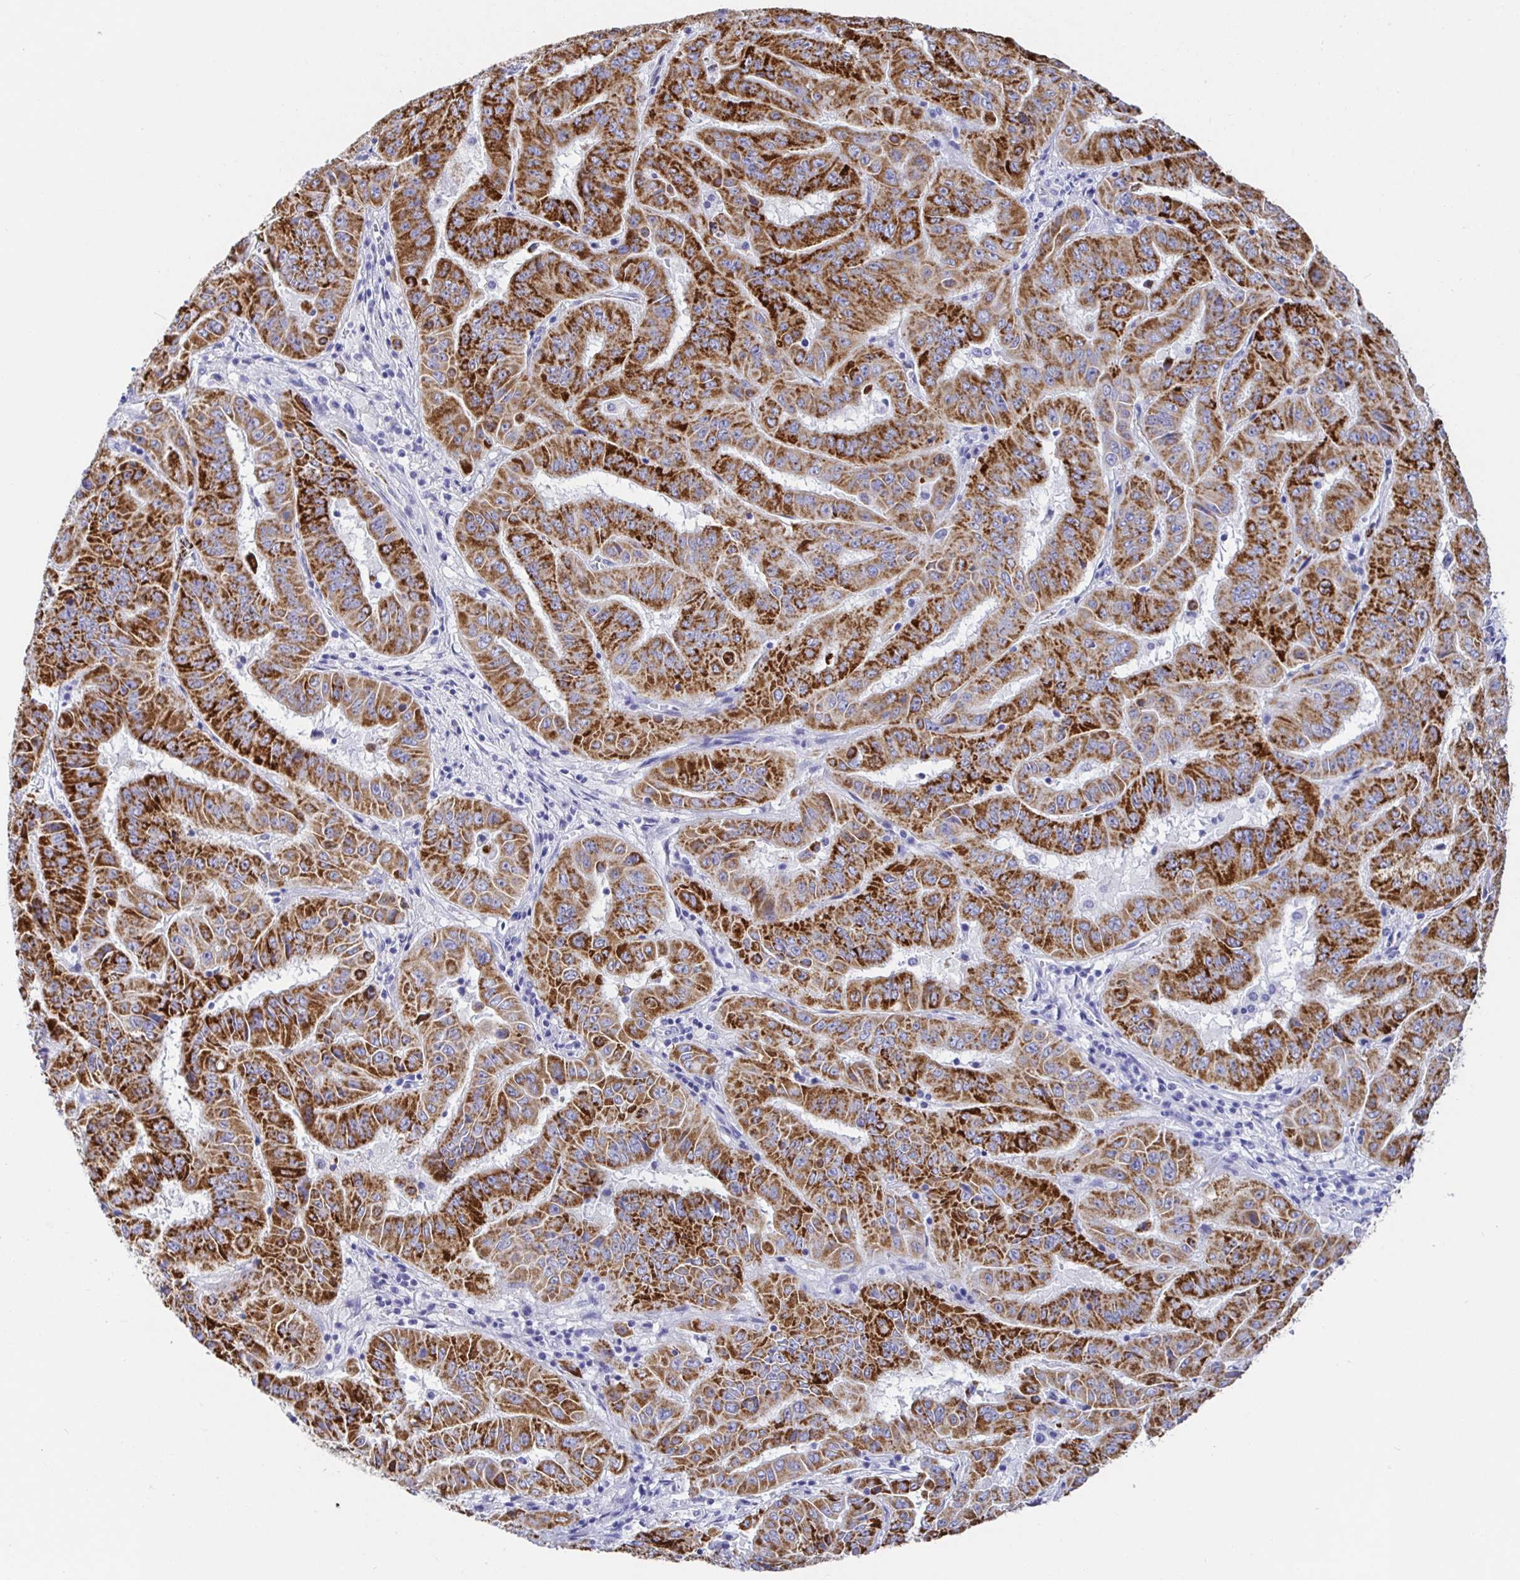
{"staining": {"intensity": "strong", "quantity": ">75%", "location": "cytoplasmic/membranous"}, "tissue": "pancreatic cancer", "cell_type": "Tumor cells", "image_type": "cancer", "snomed": [{"axis": "morphology", "description": "Adenocarcinoma, NOS"}, {"axis": "topography", "description": "Pancreas"}], "caption": "Brown immunohistochemical staining in human pancreatic cancer exhibits strong cytoplasmic/membranous staining in about >75% of tumor cells.", "gene": "MAOA", "patient": {"sex": "male", "age": 63}}